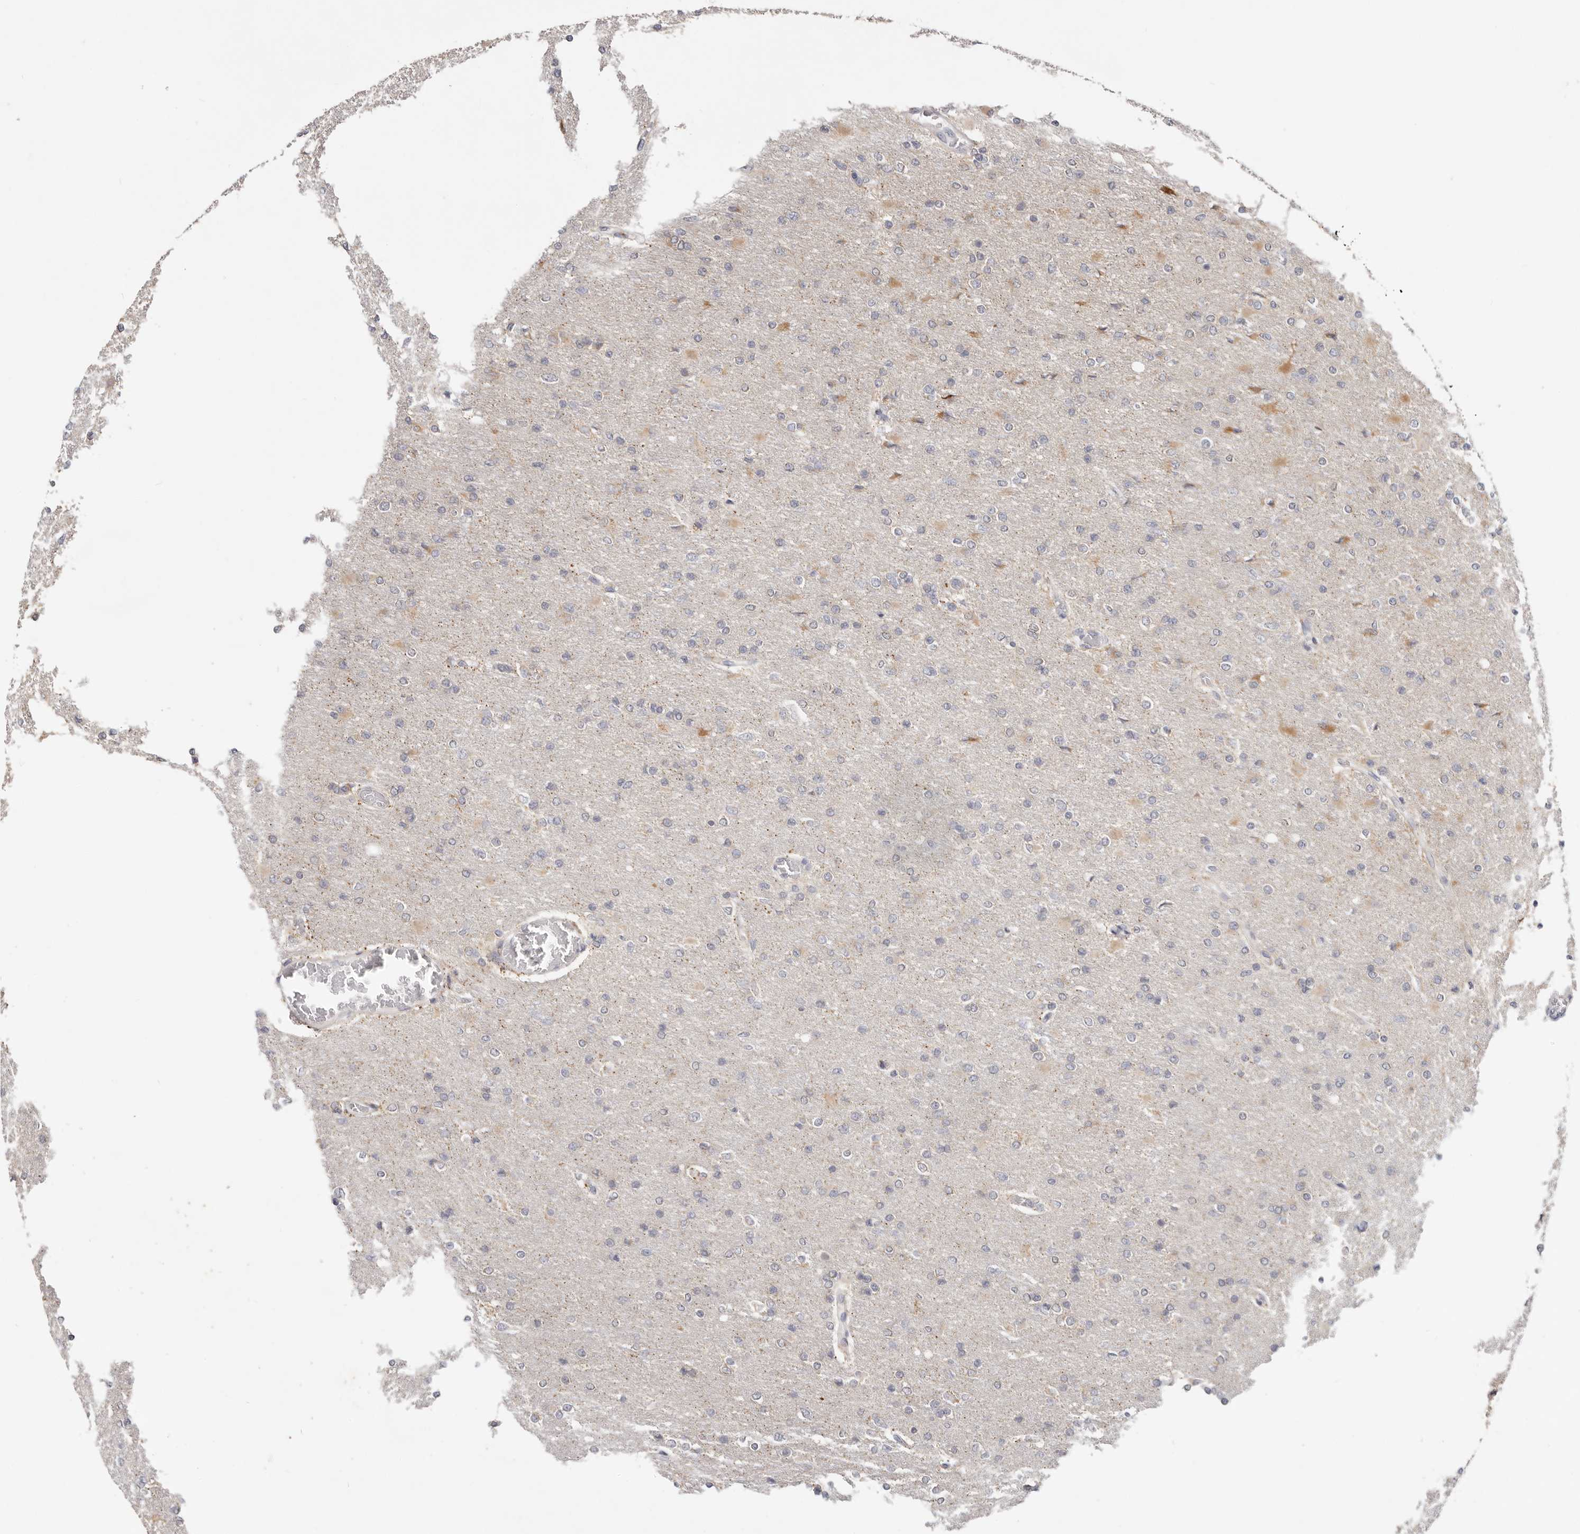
{"staining": {"intensity": "negative", "quantity": "none", "location": "none"}, "tissue": "glioma", "cell_type": "Tumor cells", "image_type": "cancer", "snomed": [{"axis": "morphology", "description": "Glioma, malignant, High grade"}, {"axis": "topography", "description": "Cerebral cortex"}], "caption": "High-grade glioma (malignant) stained for a protein using immunohistochemistry displays no staining tumor cells.", "gene": "WDR77", "patient": {"sex": "female", "age": 36}}